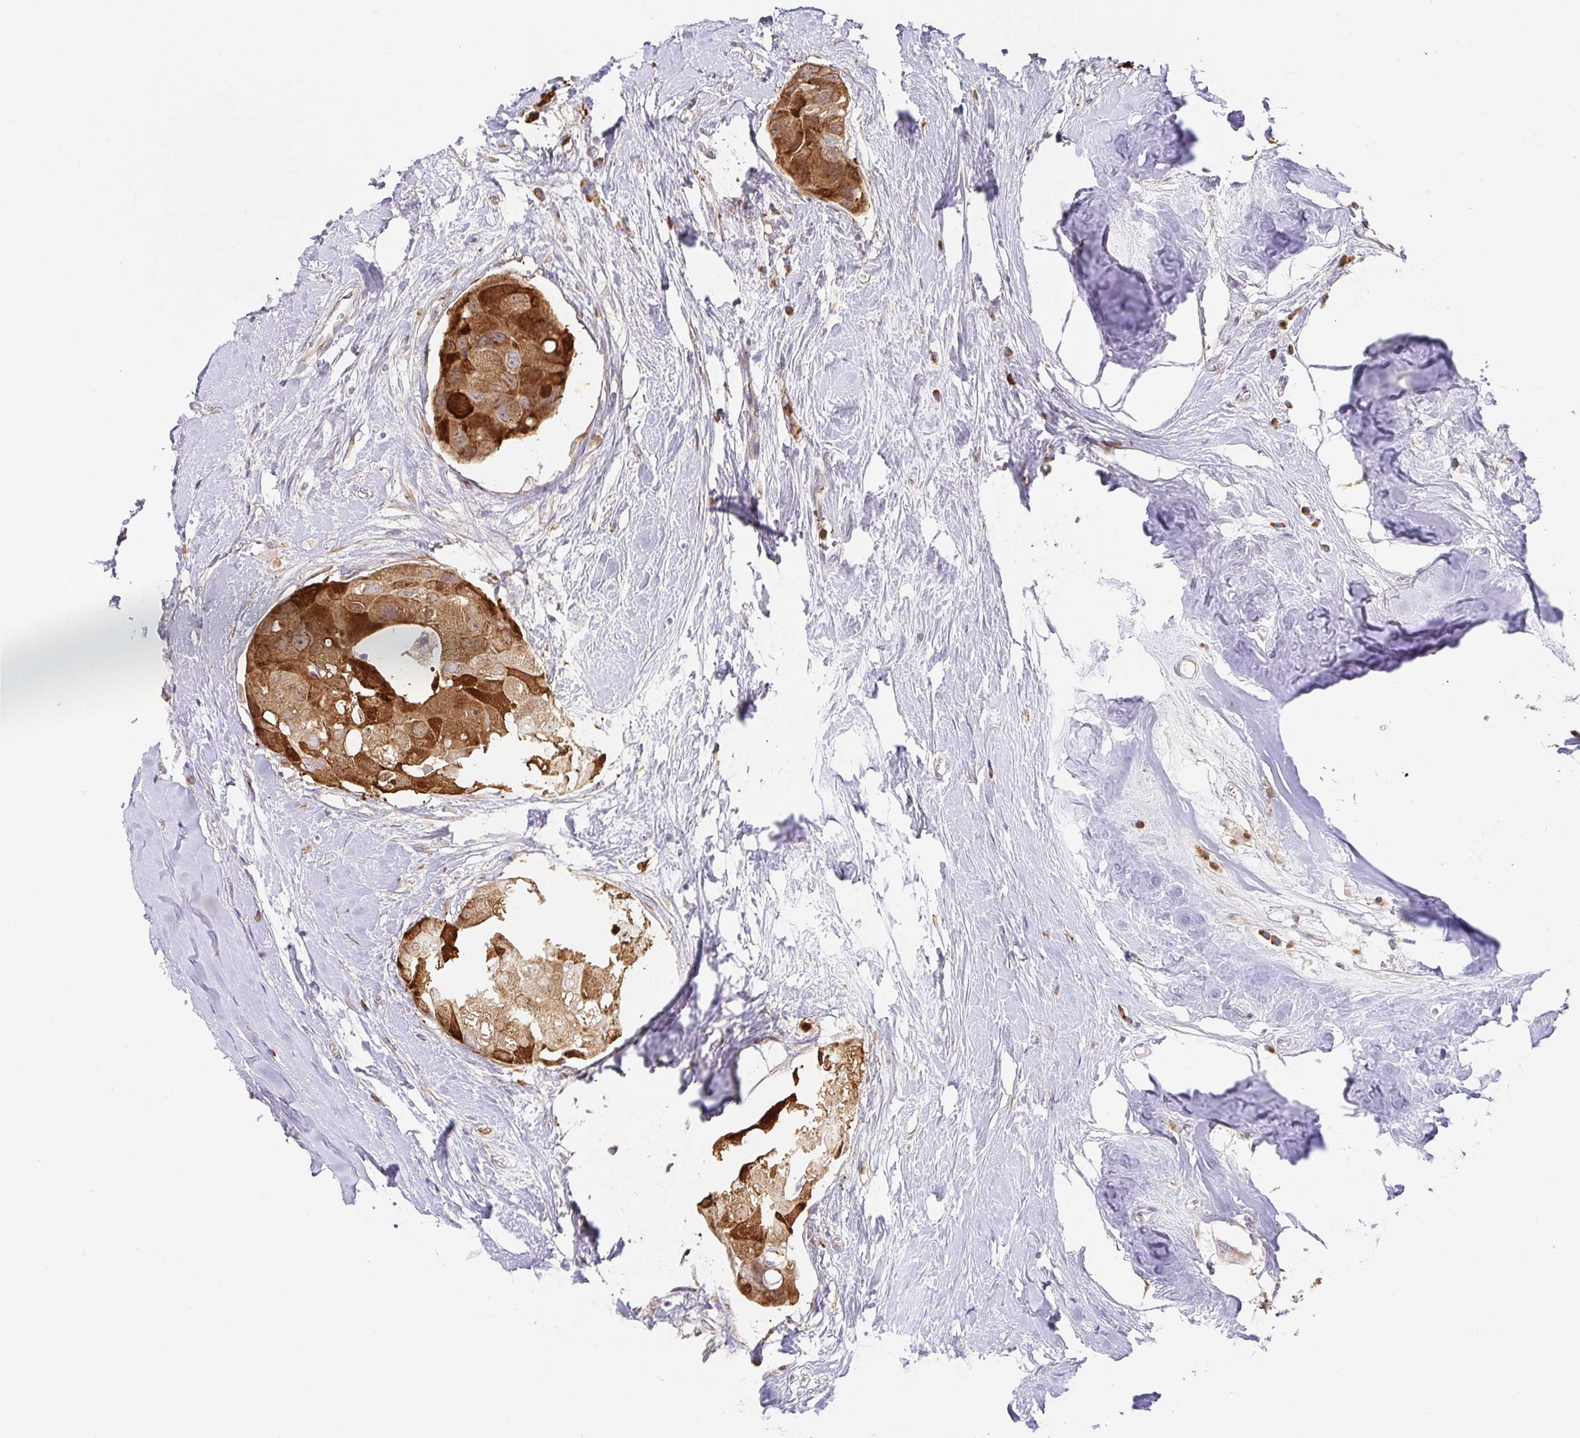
{"staining": {"intensity": "moderate", "quantity": ">75%", "location": "cytoplasmic/membranous"}, "tissue": "breast cancer", "cell_type": "Tumor cells", "image_type": "cancer", "snomed": [{"axis": "morphology", "description": "Duct carcinoma"}, {"axis": "topography", "description": "Breast"}], "caption": "This is an image of IHC staining of breast infiltrating ductal carcinoma, which shows moderate staining in the cytoplasmic/membranous of tumor cells.", "gene": "PDPK1", "patient": {"sex": "female", "age": 43}}